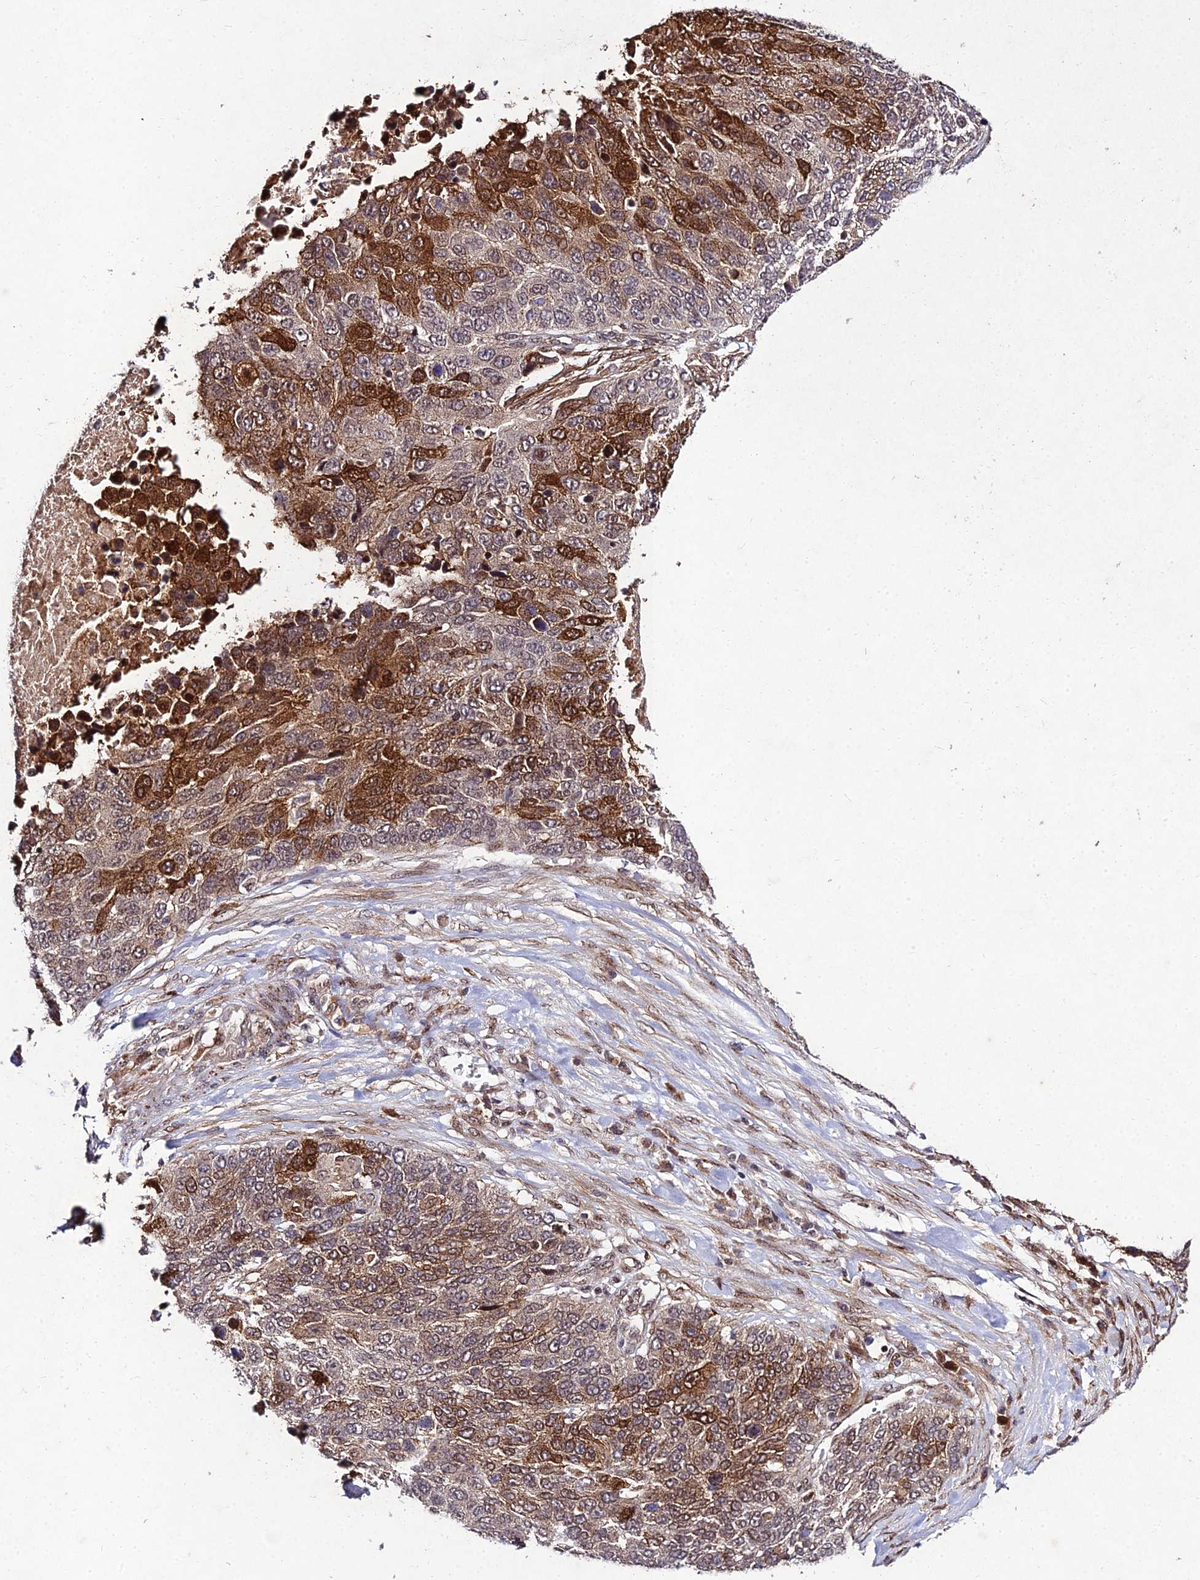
{"staining": {"intensity": "moderate", "quantity": "25%-75%", "location": "cytoplasmic/membranous,nuclear"}, "tissue": "lung cancer", "cell_type": "Tumor cells", "image_type": "cancer", "snomed": [{"axis": "morphology", "description": "Normal tissue, NOS"}, {"axis": "morphology", "description": "Squamous cell carcinoma, NOS"}, {"axis": "topography", "description": "Lymph node"}, {"axis": "topography", "description": "Lung"}], "caption": "IHC staining of lung cancer, which exhibits medium levels of moderate cytoplasmic/membranous and nuclear positivity in approximately 25%-75% of tumor cells indicating moderate cytoplasmic/membranous and nuclear protein expression. The staining was performed using DAB (brown) for protein detection and nuclei were counterstained in hematoxylin (blue).", "gene": "MKKS", "patient": {"sex": "male", "age": 66}}